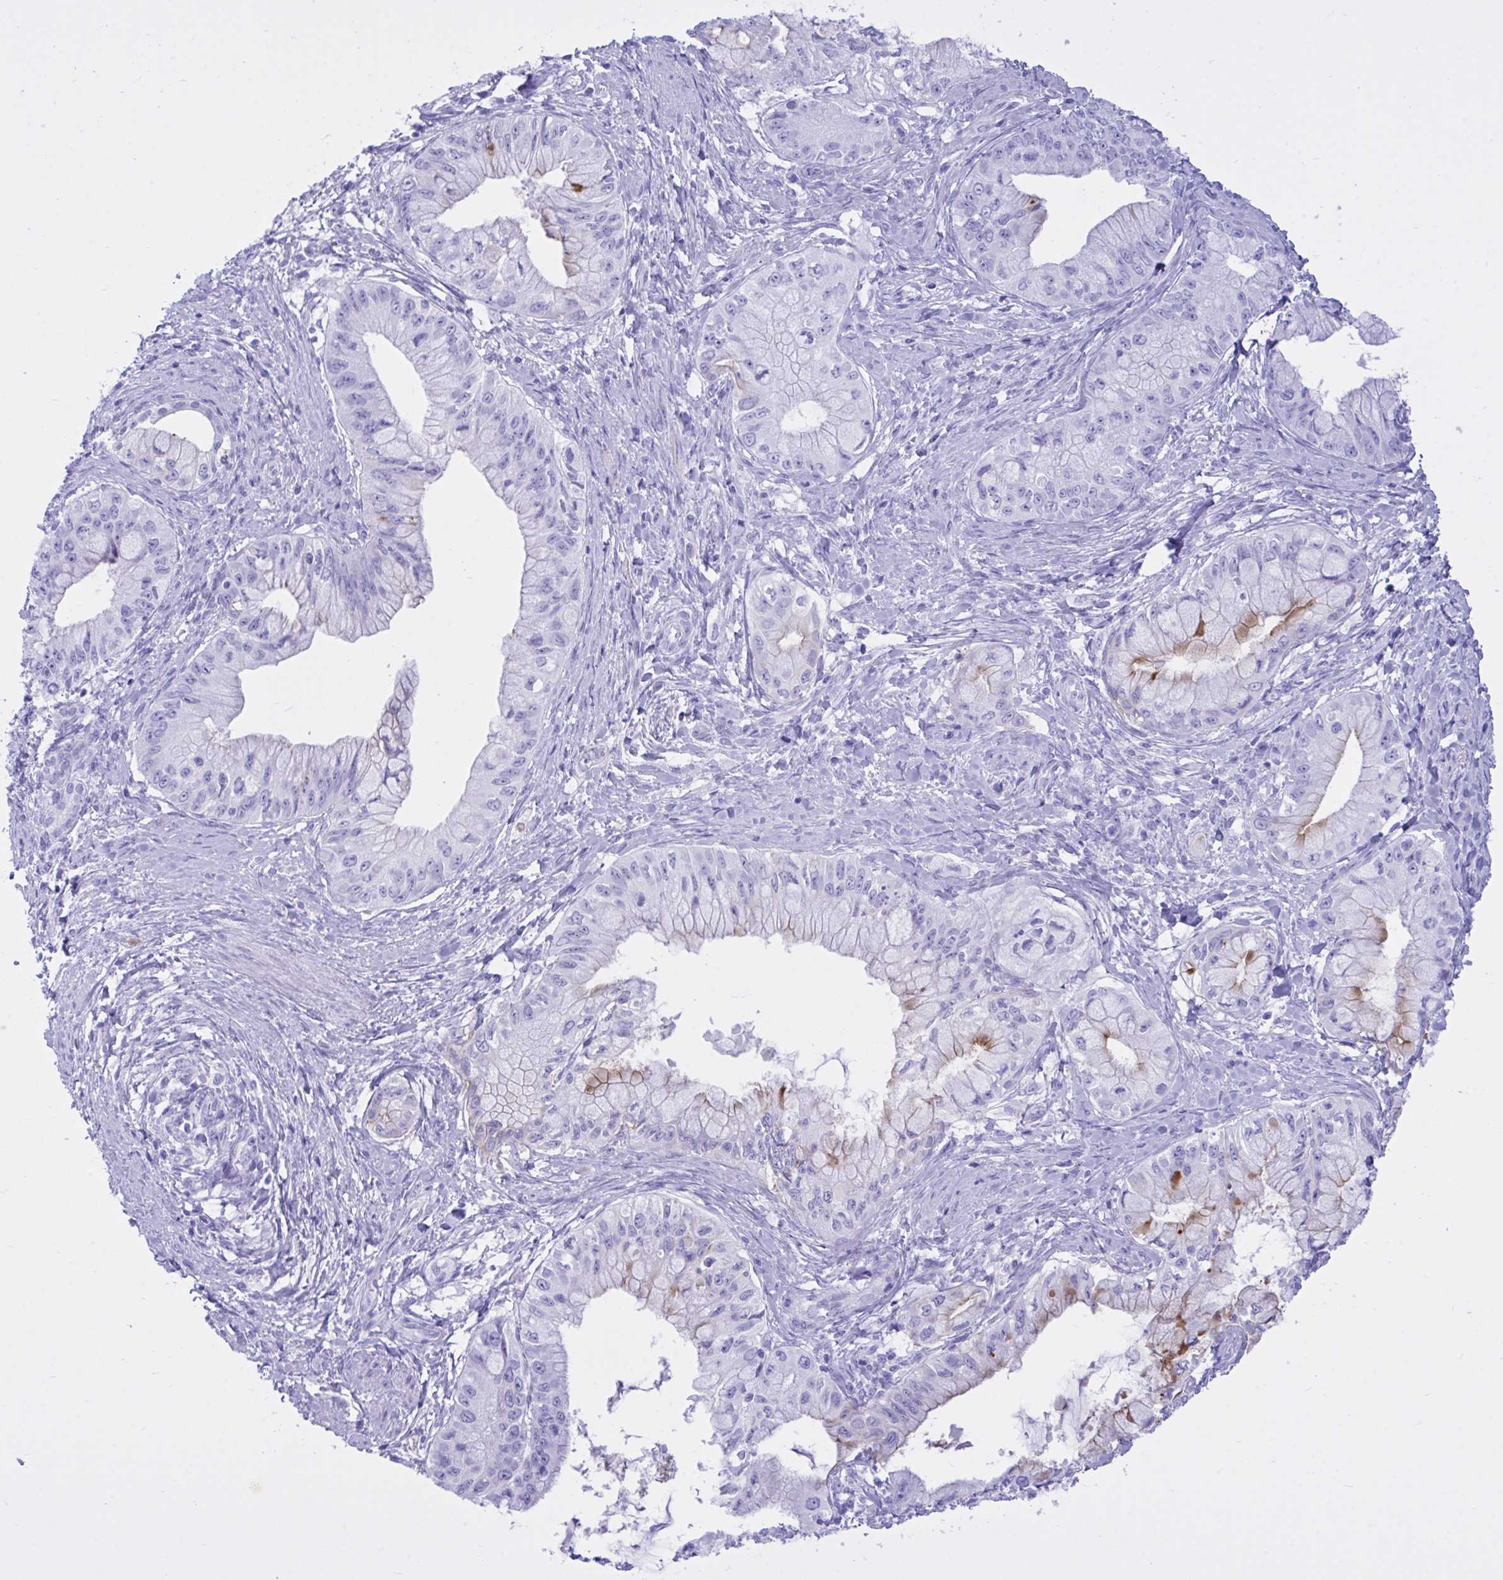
{"staining": {"intensity": "weak", "quantity": "<25%", "location": "cytoplasmic/membranous"}, "tissue": "pancreatic cancer", "cell_type": "Tumor cells", "image_type": "cancer", "snomed": [{"axis": "morphology", "description": "Adenocarcinoma, NOS"}, {"axis": "topography", "description": "Pancreas"}], "caption": "A micrograph of pancreatic cancer stained for a protein displays no brown staining in tumor cells.", "gene": "BEX5", "patient": {"sex": "male", "age": 48}}